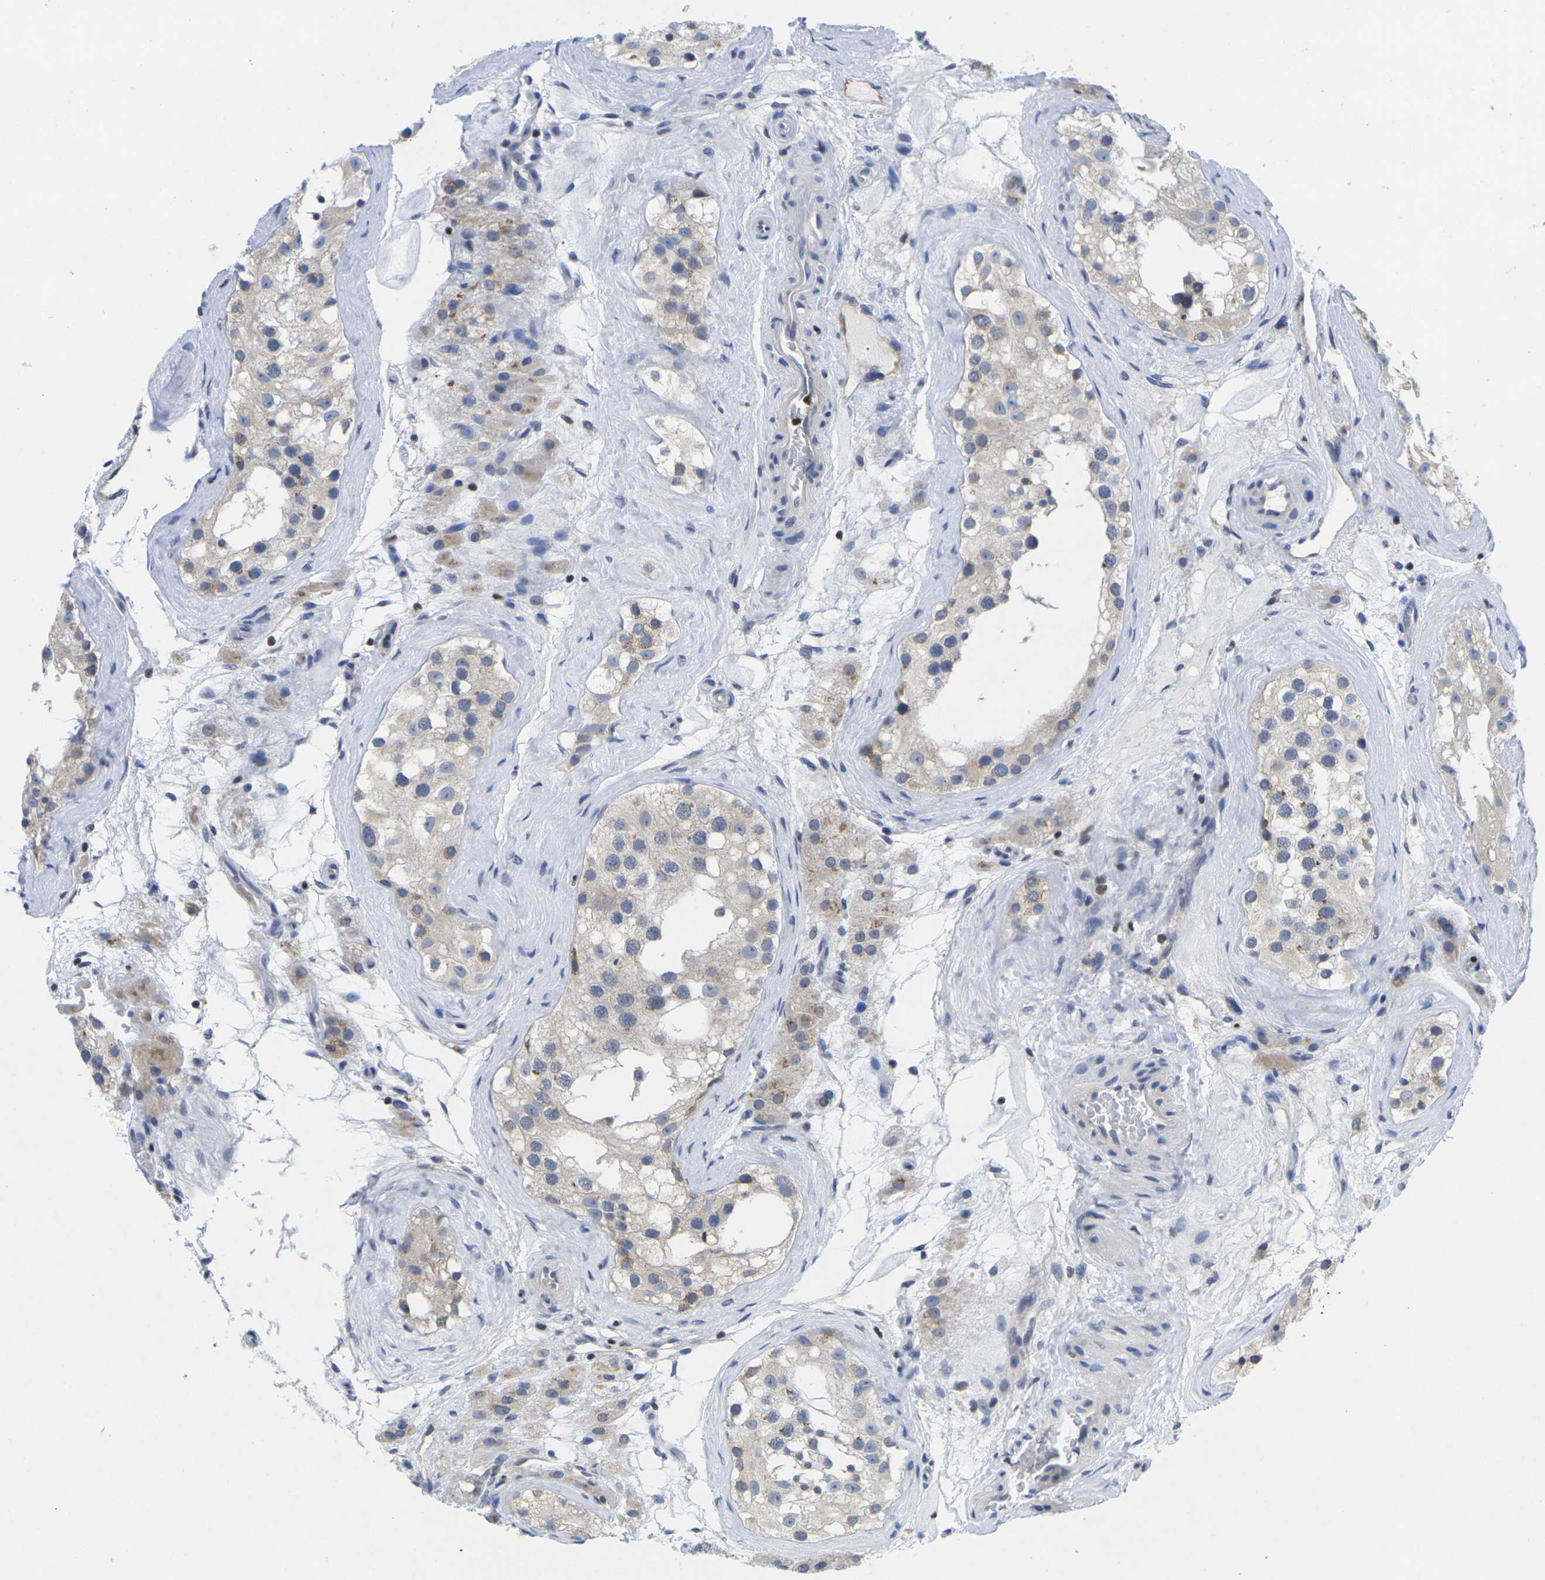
{"staining": {"intensity": "weak", "quantity": "<25%", "location": "cytoplasmic/membranous"}, "tissue": "testis", "cell_type": "Cells in seminiferous ducts", "image_type": "normal", "snomed": [{"axis": "morphology", "description": "Normal tissue, NOS"}, {"axis": "morphology", "description": "Seminoma, NOS"}, {"axis": "topography", "description": "Testis"}], "caption": "Immunohistochemistry (IHC) micrograph of unremarkable testis: human testis stained with DAB displays no significant protein staining in cells in seminiferous ducts.", "gene": "IKZF1", "patient": {"sex": "male", "age": 71}}